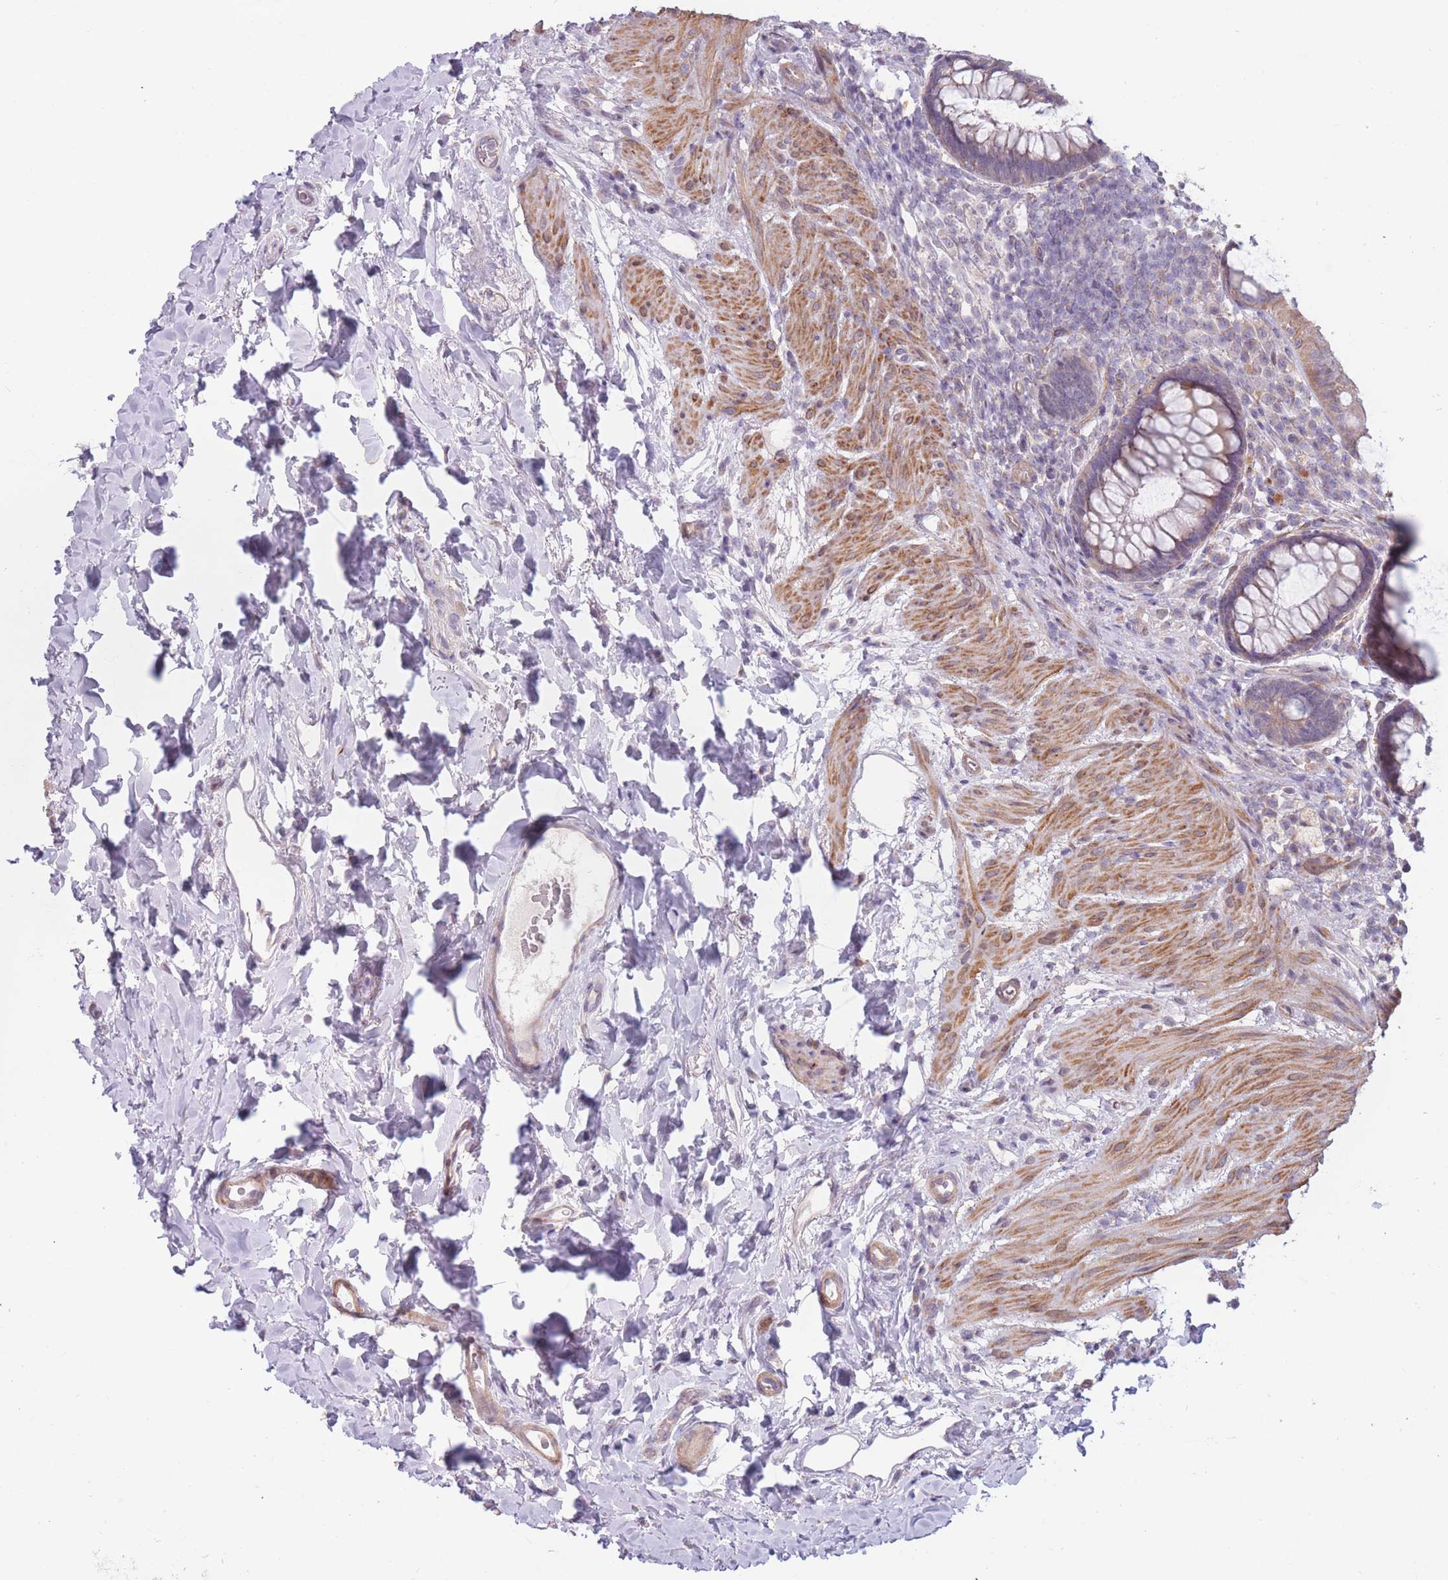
{"staining": {"intensity": "moderate", "quantity": "<25%", "location": "cytoplasmic/membranous"}, "tissue": "rectum", "cell_type": "Glandular cells", "image_type": "normal", "snomed": [{"axis": "morphology", "description": "Normal tissue, NOS"}, {"axis": "topography", "description": "Rectum"}, {"axis": "topography", "description": "Peripheral nerve tissue"}], "caption": "An immunohistochemistry image of benign tissue is shown. Protein staining in brown labels moderate cytoplasmic/membranous positivity in rectum within glandular cells.", "gene": "CCNQ", "patient": {"sex": "female", "age": 69}}